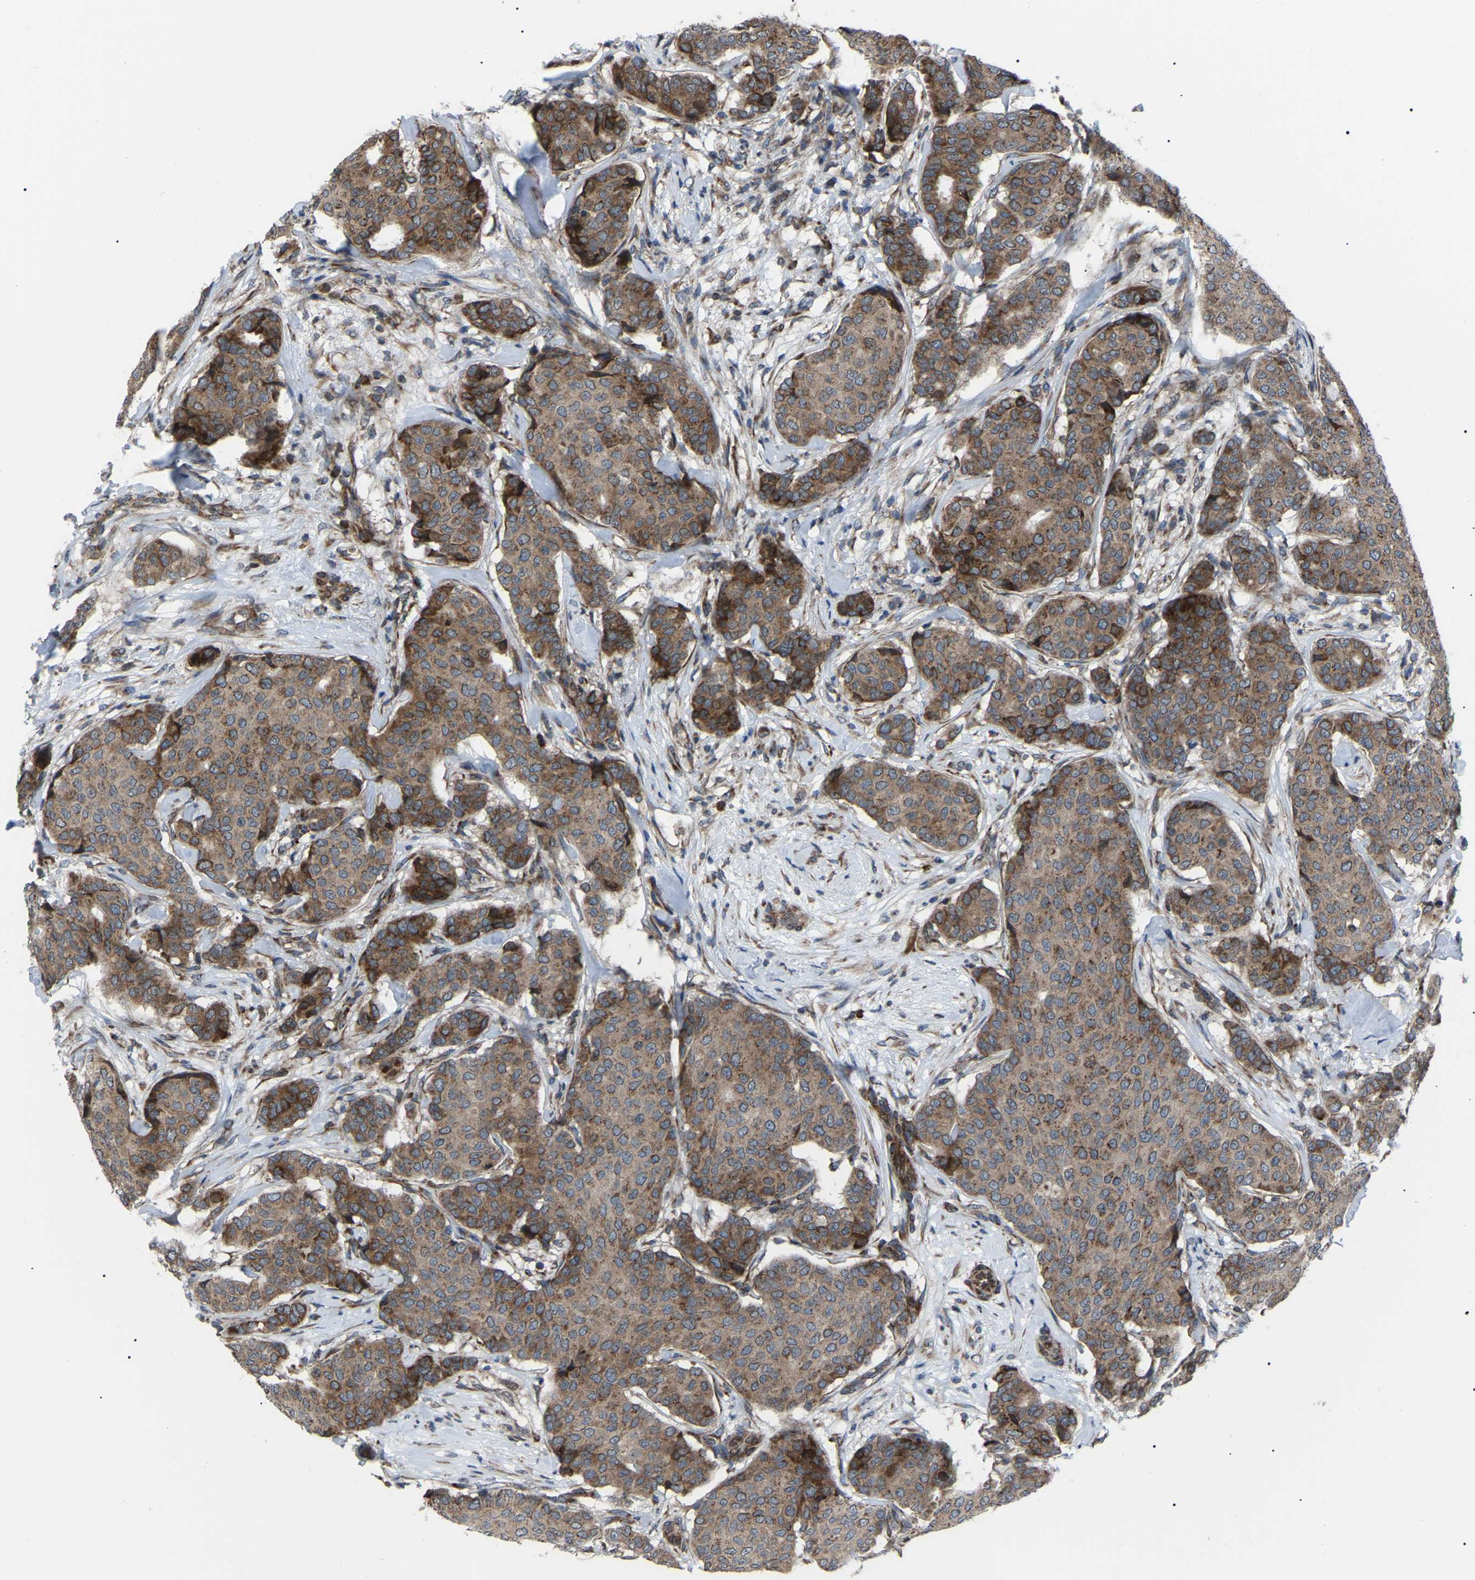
{"staining": {"intensity": "moderate", "quantity": ">75%", "location": "cytoplasmic/membranous"}, "tissue": "breast cancer", "cell_type": "Tumor cells", "image_type": "cancer", "snomed": [{"axis": "morphology", "description": "Duct carcinoma"}, {"axis": "topography", "description": "Breast"}], "caption": "Protein staining of infiltrating ductal carcinoma (breast) tissue displays moderate cytoplasmic/membranous positivity in approximately >75% of tumor cells.", "gene": "AGO2", "patient": {"sex": "female", "age": 75}}